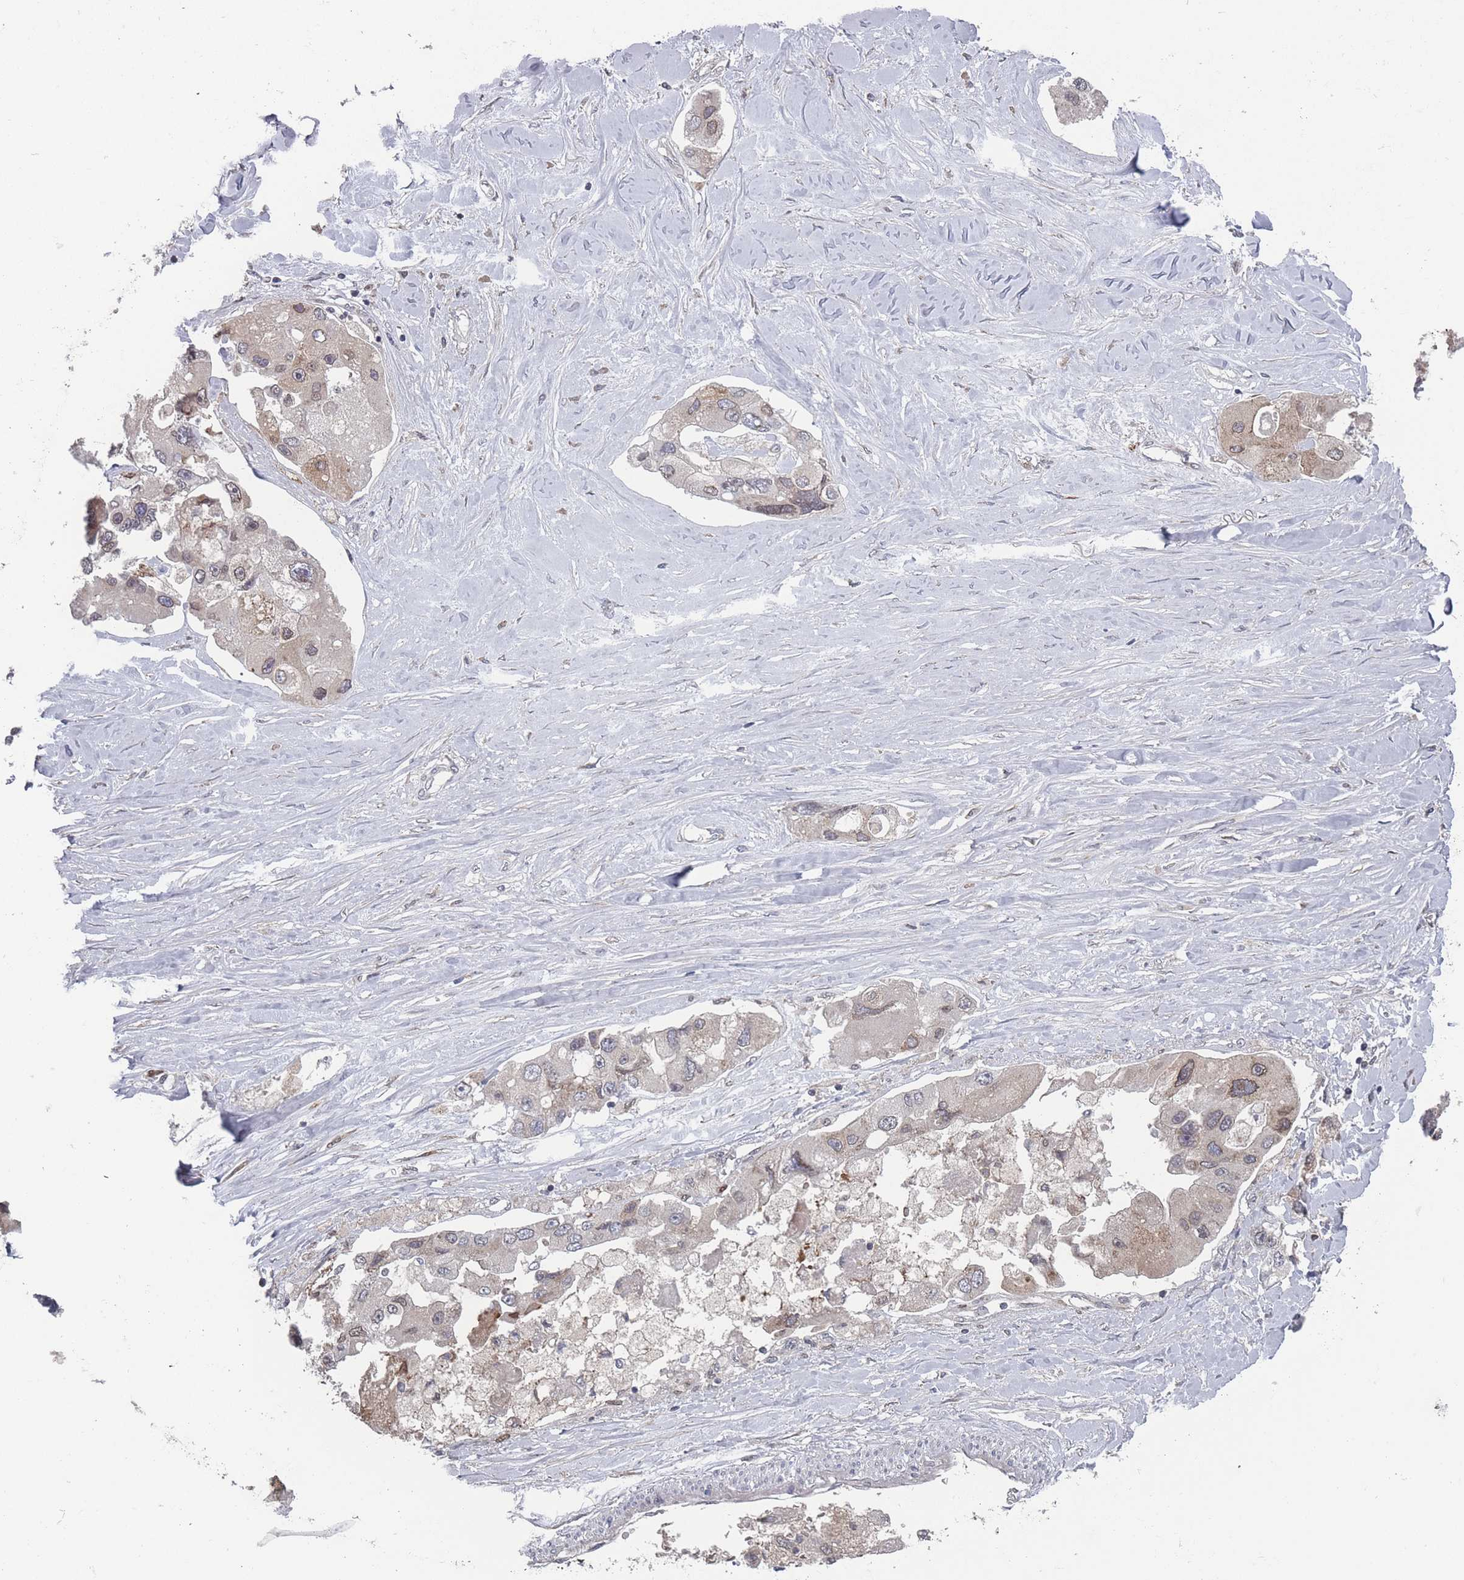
{"staining": {"intensity": "weak", "quantity": "<25%", "location": "cytoplasmic/membranous"}, "tissue": "lung cancer", "cell_type": "Tumor cells", "image_type": "cancer", "snomed": [{"axis": "morphology", "description": "Adenocarcinoma, NOS"}, {"axis": "topography", "description": "Lung"}], "caption": "The photomicrograph shows no significant staining in tumor cells of lung adenocarcinoma.", "gene": "TBC1D25", "patient": {"sex": "female", "age": 54}}